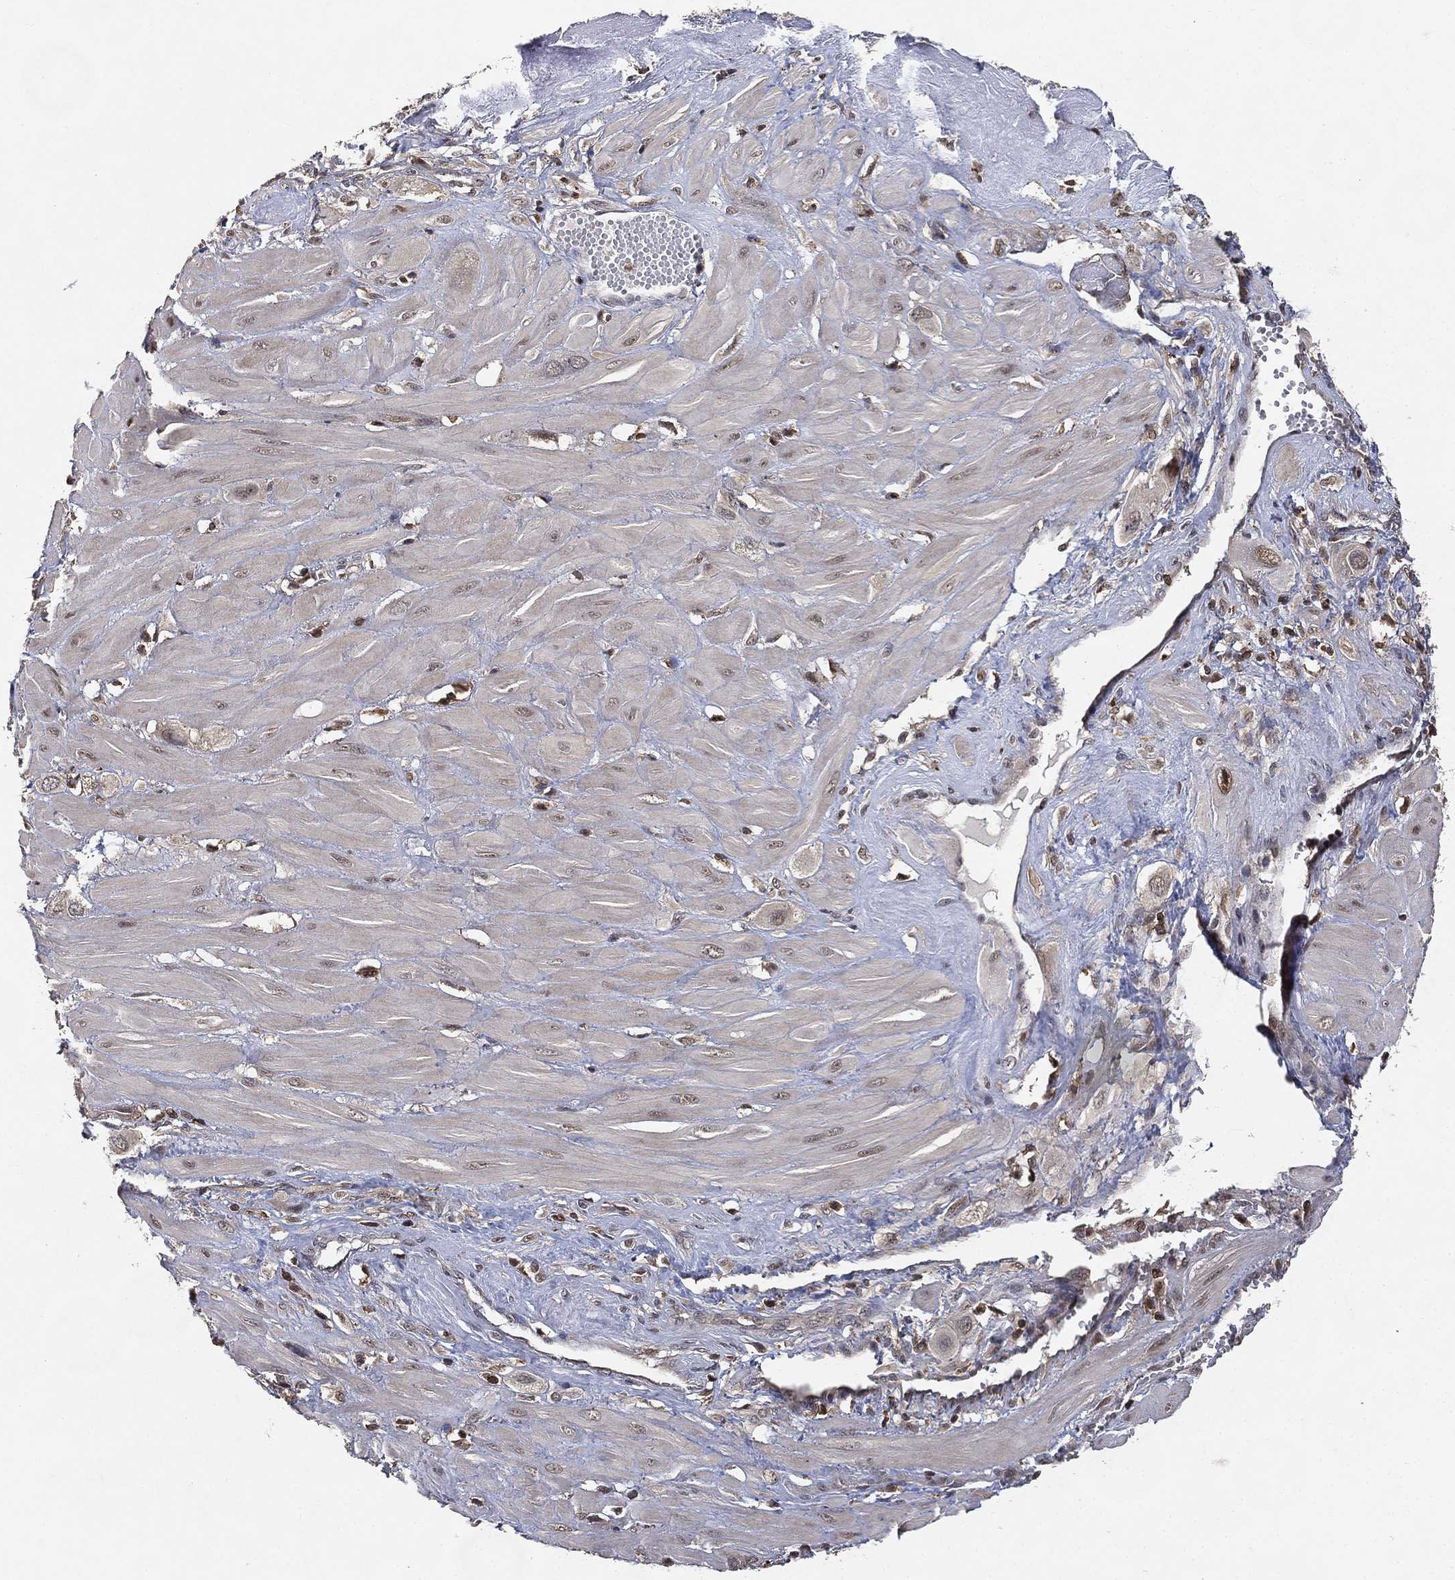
{"staining": {"intensity": "negative", "quantity": "none", "location": "none"}, "tissue": "cervical cancer", "cell_type": "Tumor cells", "image_type": "cancer", "snomed": [{"axis": "morphology", "description": "Squamous cell carcinoma, NOS"}, {"axis": "topography", "description": "Cervix"}], "caption": "Immunohistochemistry of human squamous cell carcinoma (cervical) reveals no positivity in tumor cells.", "gene": "WDR26", "patient": {"sex": "female", "age": 34}}